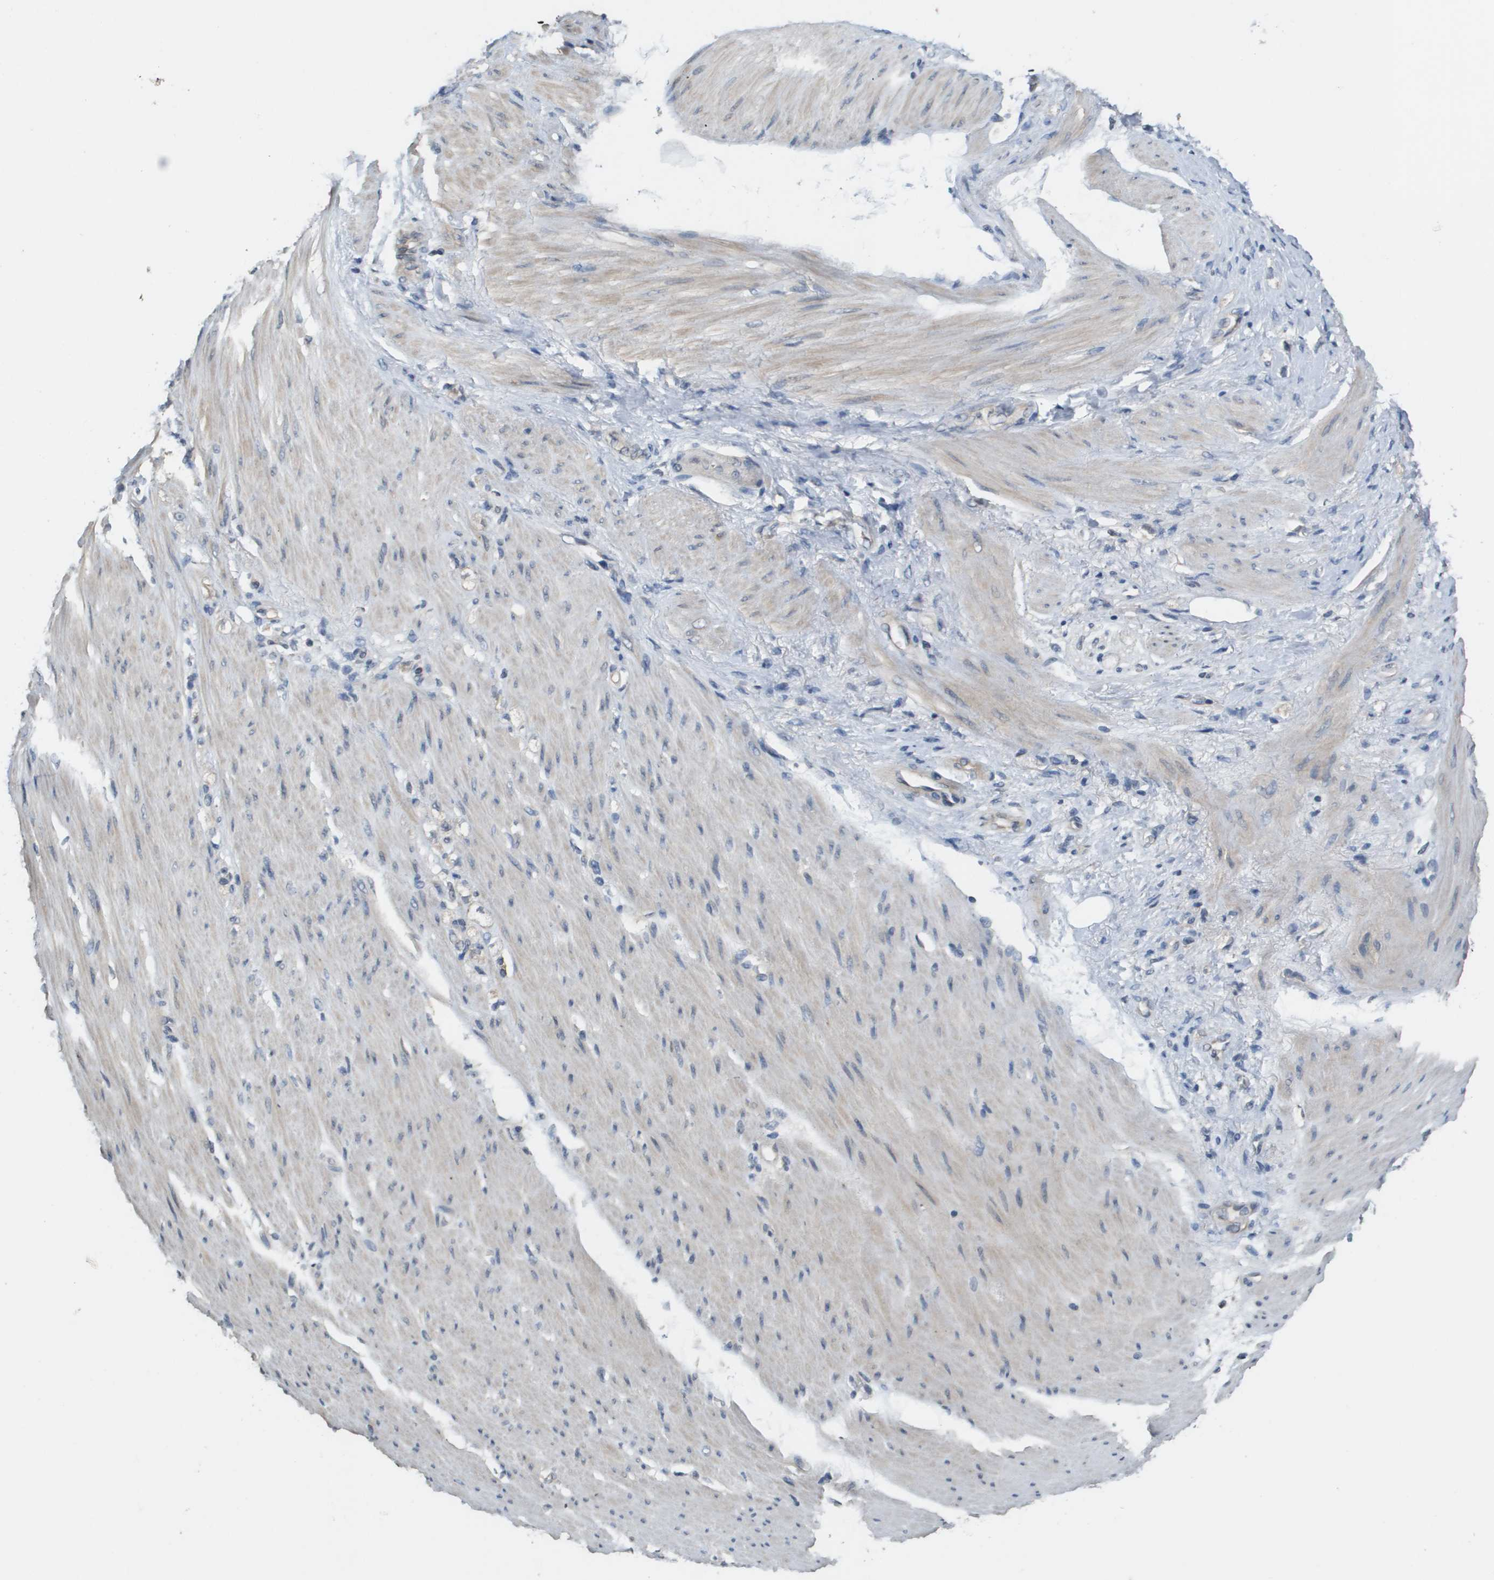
{"staining": {"intensity": "weak", "quantity": "<25%", "location": "cytoplasmic/membranous"}, "tissue": "stomach cancer", "cell_type": "Tumor cells", "image_type": "cancer", "snomed": [{"axis": "morphology", "description": "Adenocarcinoma, NOS"}, {"axis": "topography", "description": "Stomach"}], "caption": "Stomach cancer was stained to show a protein in brown. There is no significant staining in tumor cells.", "gene": "CAPN11", "patient": {"sex": "male", "age": 82}}